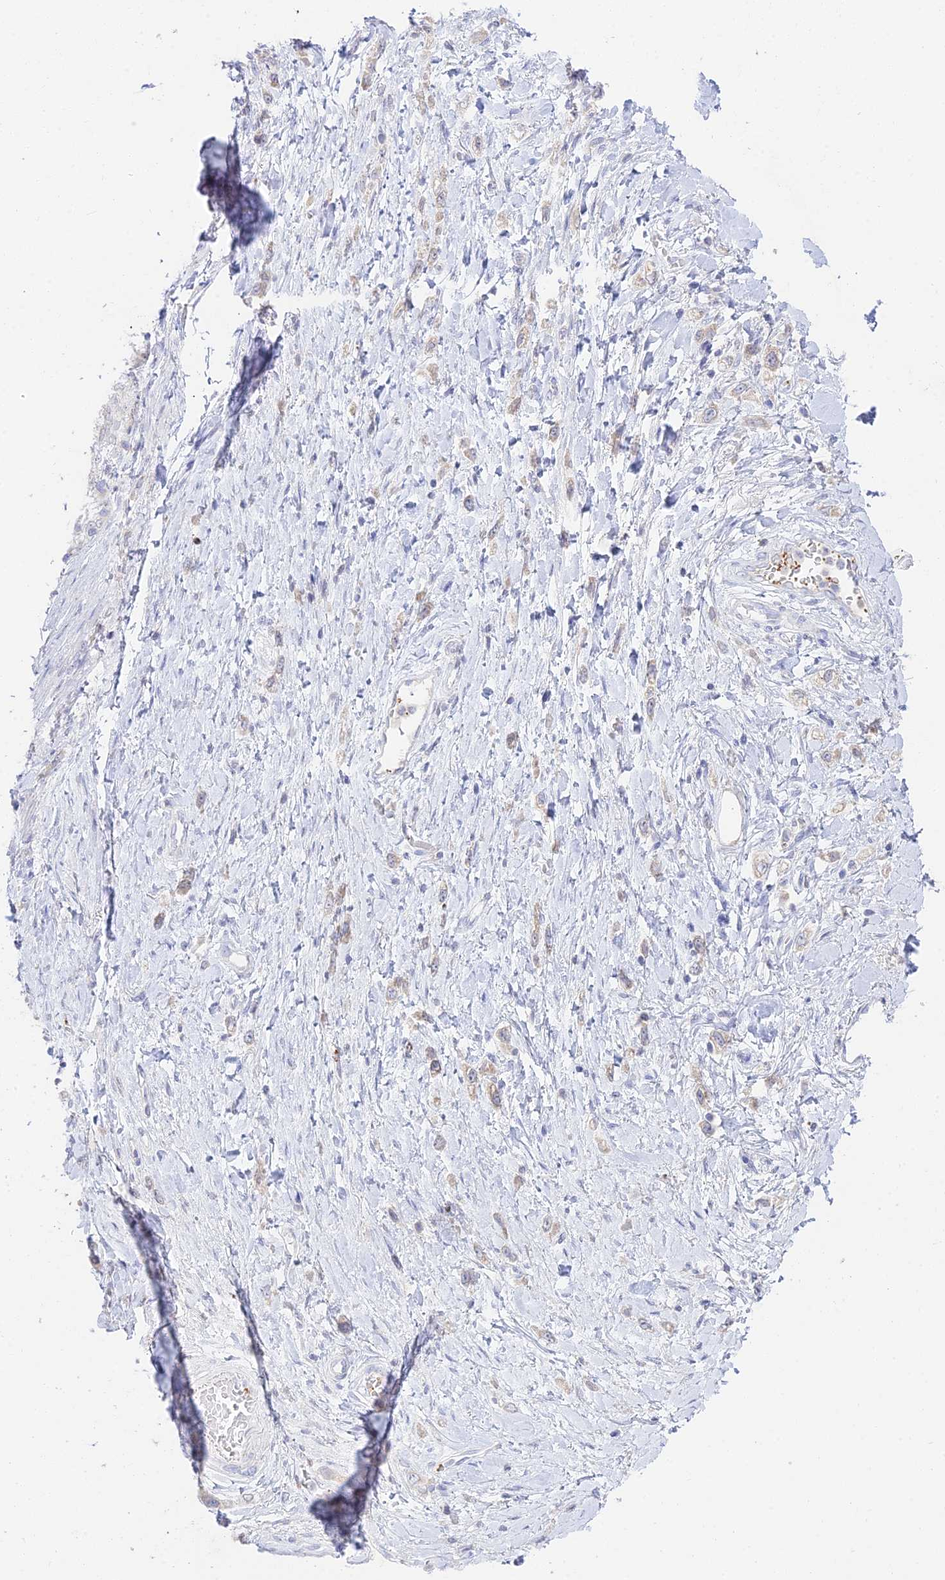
{"staining": {"intensity": "weak", "quantity": "25%-75%", "location": "cytoplasmic/membranous"}, "tissue": "stomach cancer", "cell_type": "Tumor cells", "image_type": "cancer", "snomed": [{"axis": "morphology", "description": "Adenocarcinoma, NOS"}, {"axis": "topography", "description": "Stomach"}], "caption": "Stomach cancer was stained to show a protein in brown. There is low levels of weak cytoplasmic/membranous positivity in about 25%-75% of tumor cells.", "gene": "TMEM40", "patient": {"sex": "female", "age": 65}}